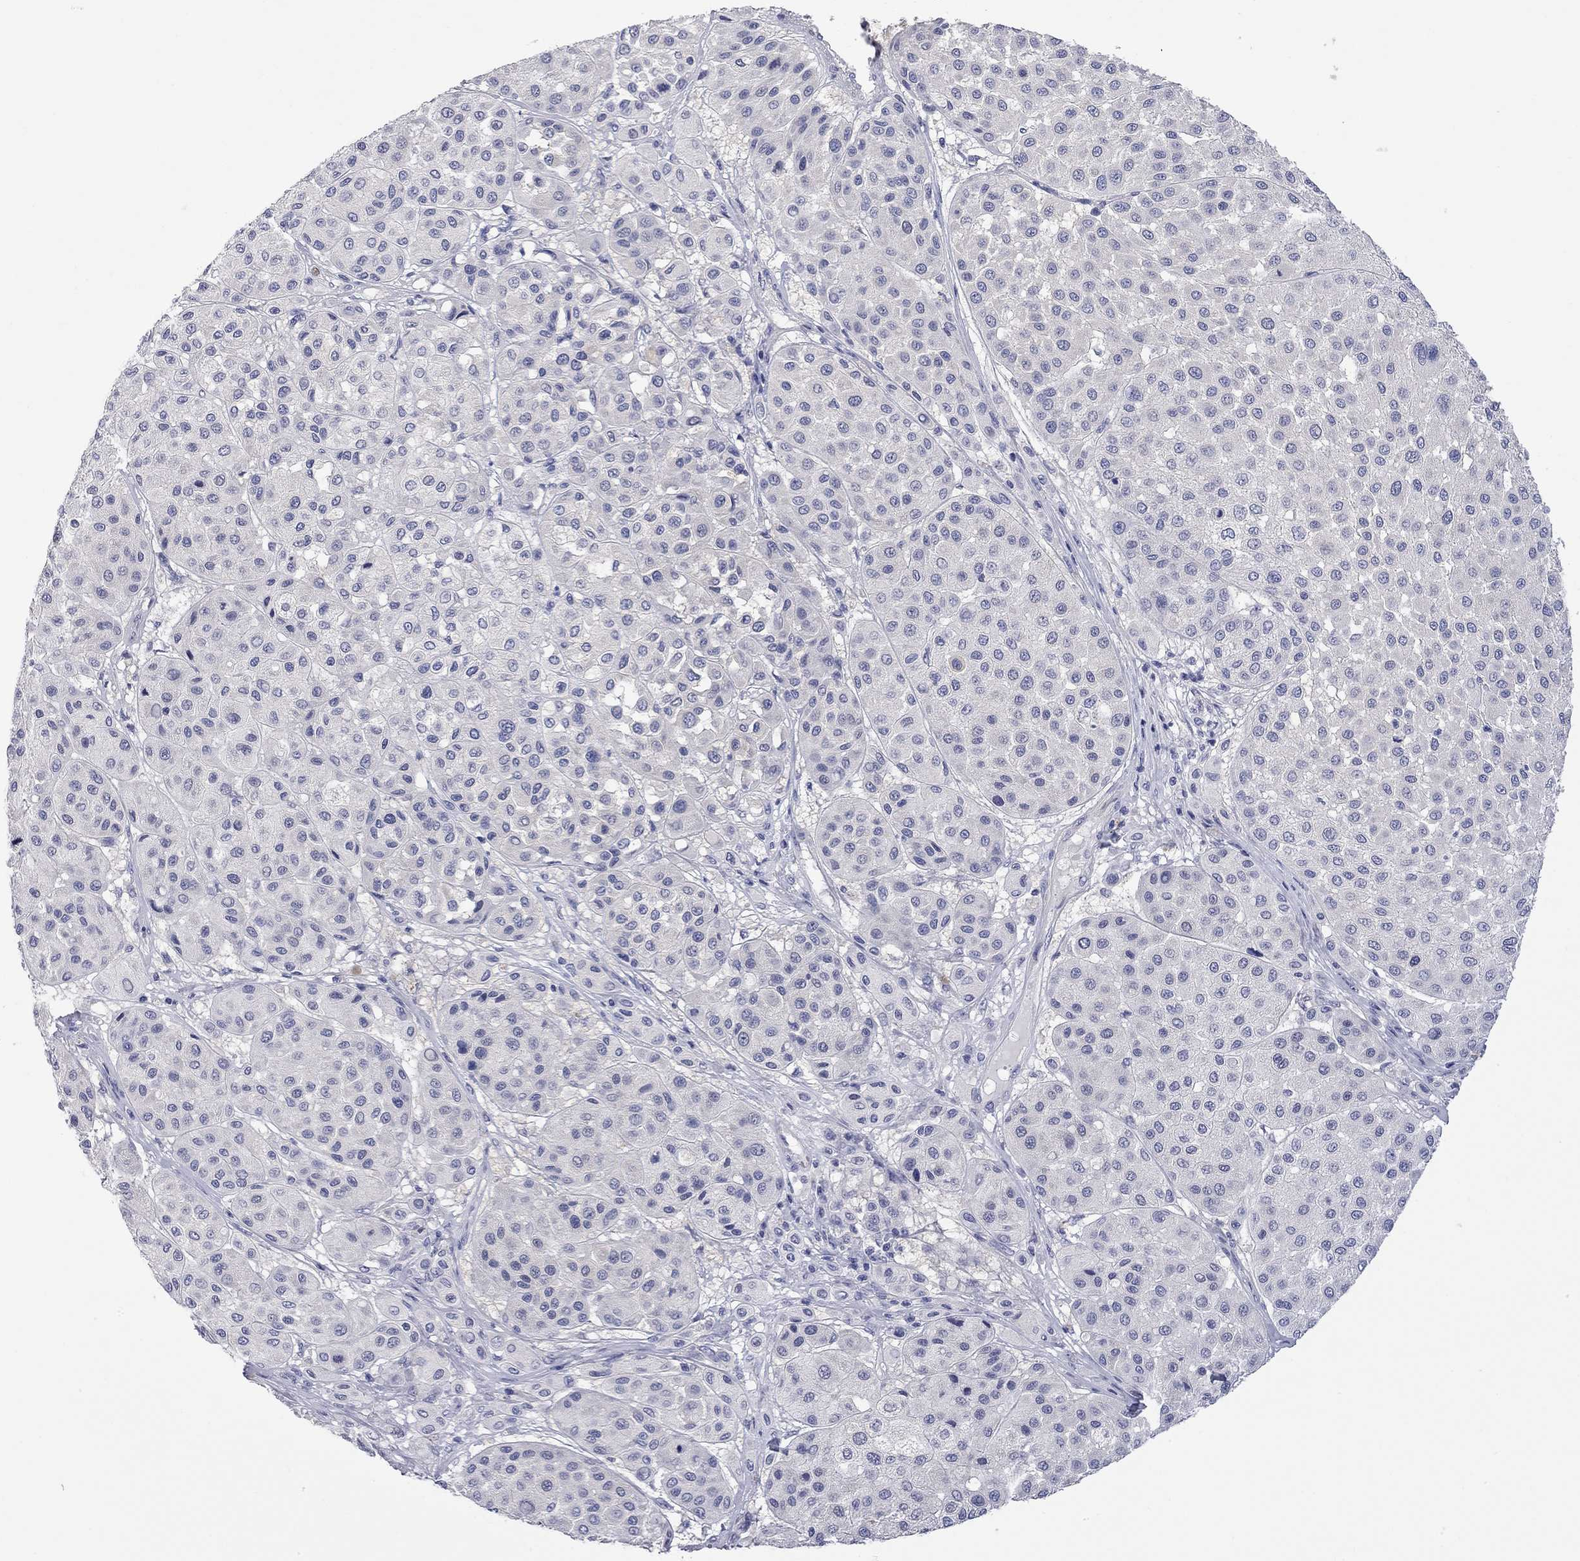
{"staining": {"intensity": "negative", "quantity": "none", "location": "none"}, "tissue": "melanoma", "cell_type": "Tumor cells", "image_type": "cancer", "snomed": [{"axis": "morphology", "description": "Malignant melanoma, Metastatic site"}, {"axis": "topography", "description": "Smooth muscle"}], "caption": "High power microscopy image of an immunohistochemistry micrograph of melanoma, revealing no significant positivity in tumor cells.", "gene": "ABCB4", "patient": {"sex": "male", "age": 41}}